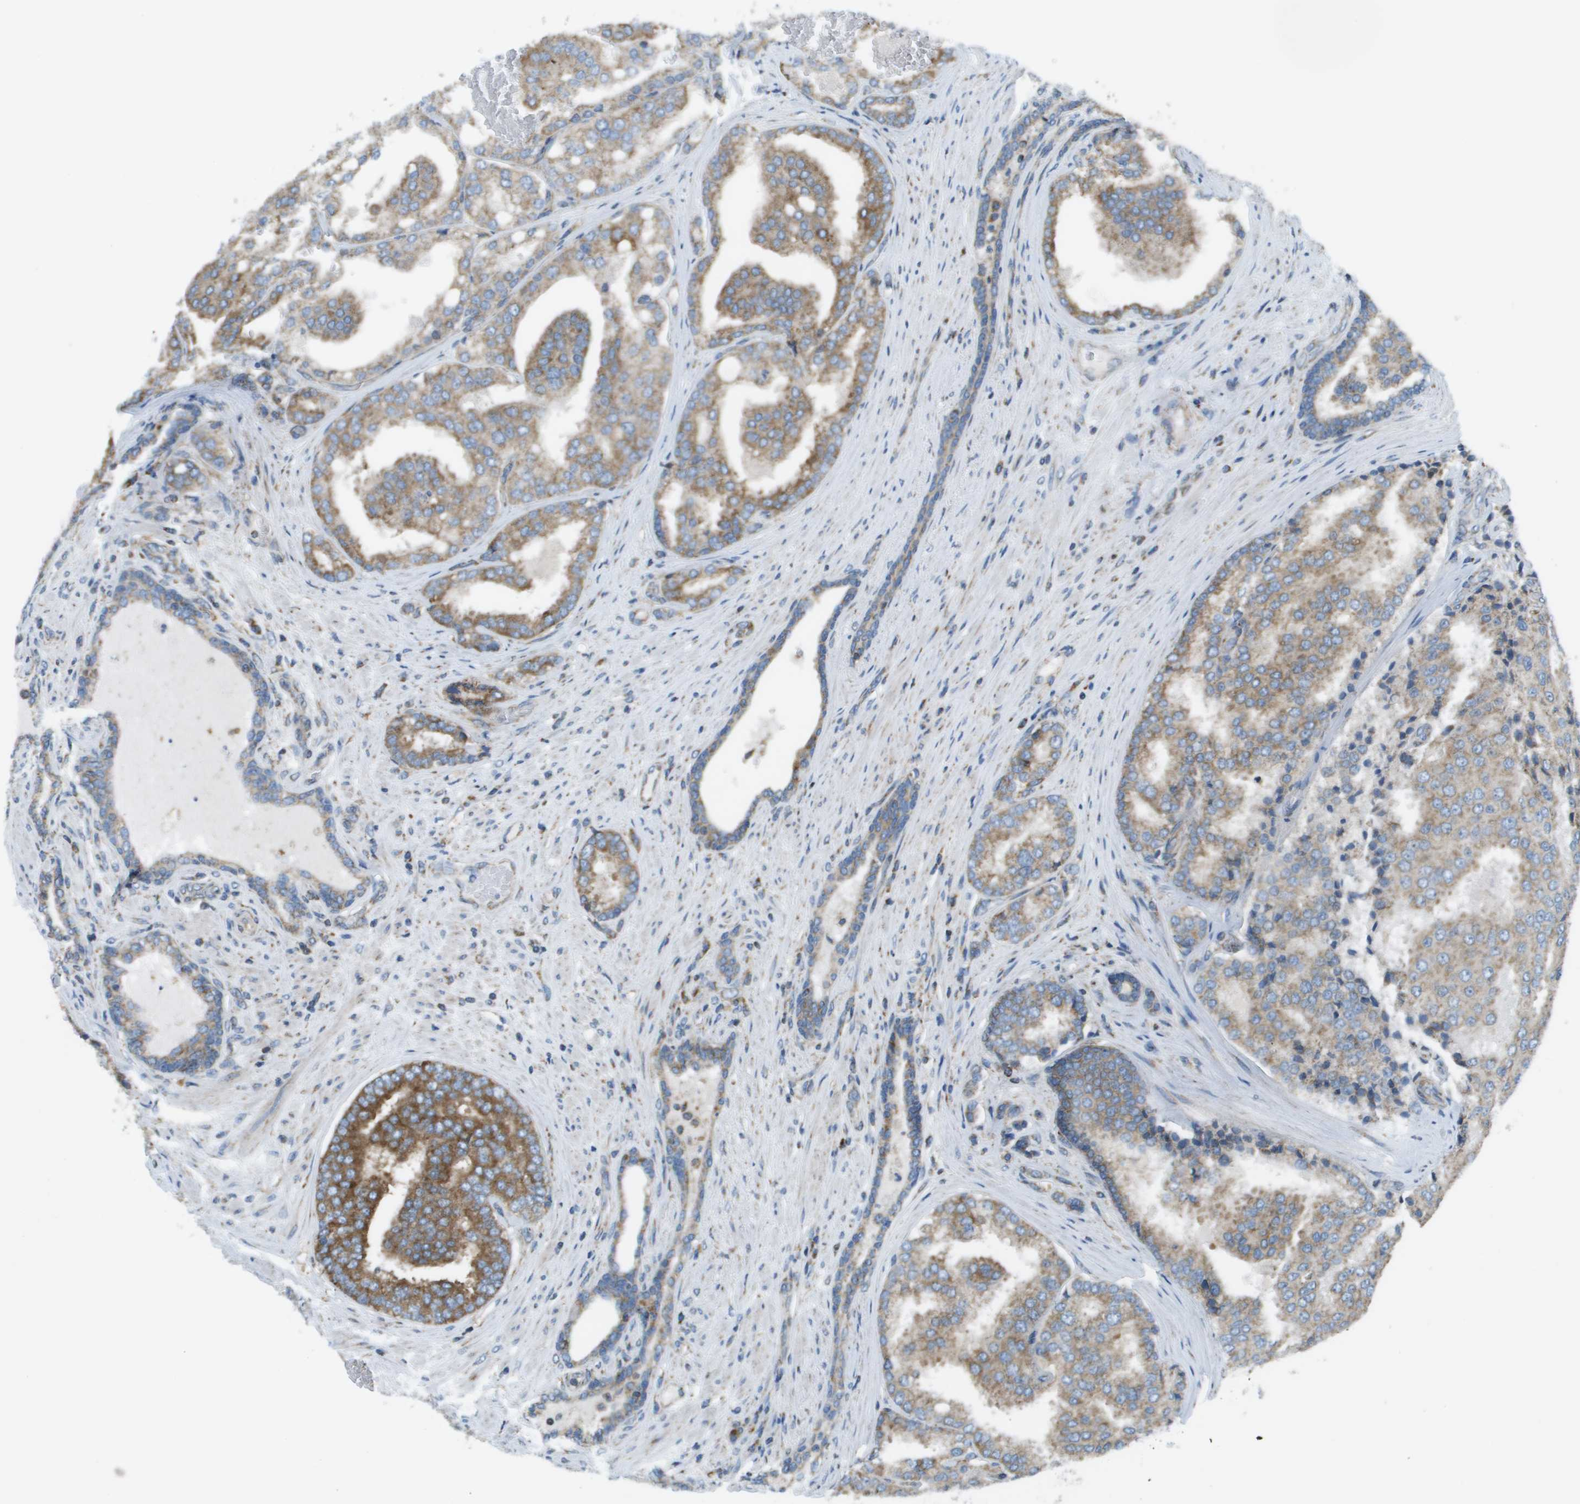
{"staining": {"intensity": "moderate", "quantity": ">75%", "location": "cytoplasmic/membranous"}, "tissue": "prostate cancer", "cell_type": "Tumor cells", "image_type": "cancer", "snomed": [{"axis": "morphology", "description": "Adenocarcinoma, High grade"}, {"axis": "topography", "description": "Prostate"}], "caption": "Protein staining of high-grade adenocarcinoma (prostate) tissue shows moderate cytoplasmic/membranous positivity in approximately >75% of tumor cells.", "gene": "TAOK3", "patient": {"sex": "male", "age": 50}}